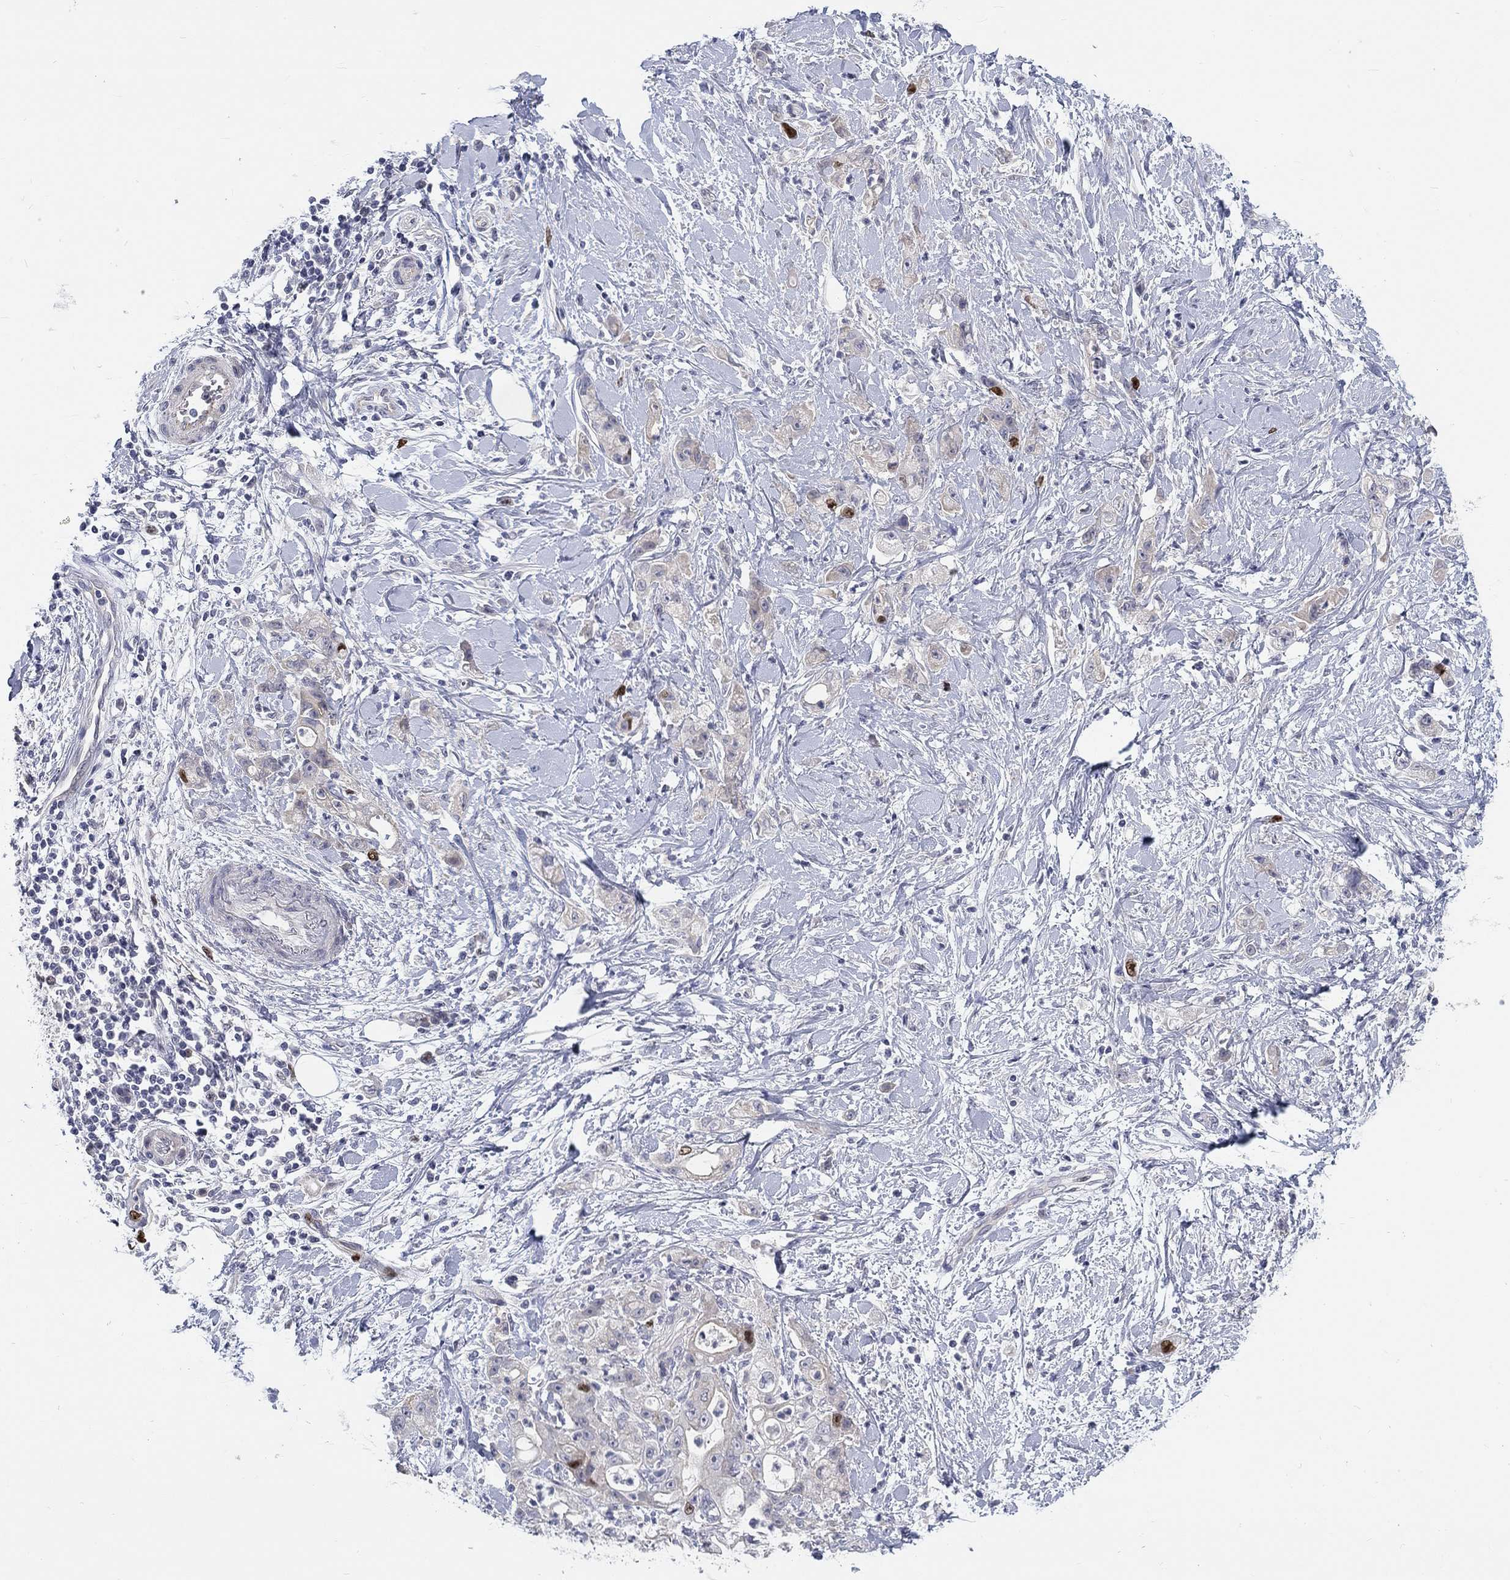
{"staining": {"intensity": "strong", "quantity": "<25%", "location": "nuclear"}, "tissue": "stomach cancer", "cell_type": "Tumor cells", "image_type": "cancer", "snomed": [{"axis": "morphology", "description": "Adenocarcinoma, NOS"}, {"axis": "topography", "description": "Stomach"}], "caption": "Tumor cells show medium levels of strong nuclear positivity in approximately <25% of cells in stomach cancer.", "gene": "PRC1", "patient": {"sex": "male", "age": 58}}